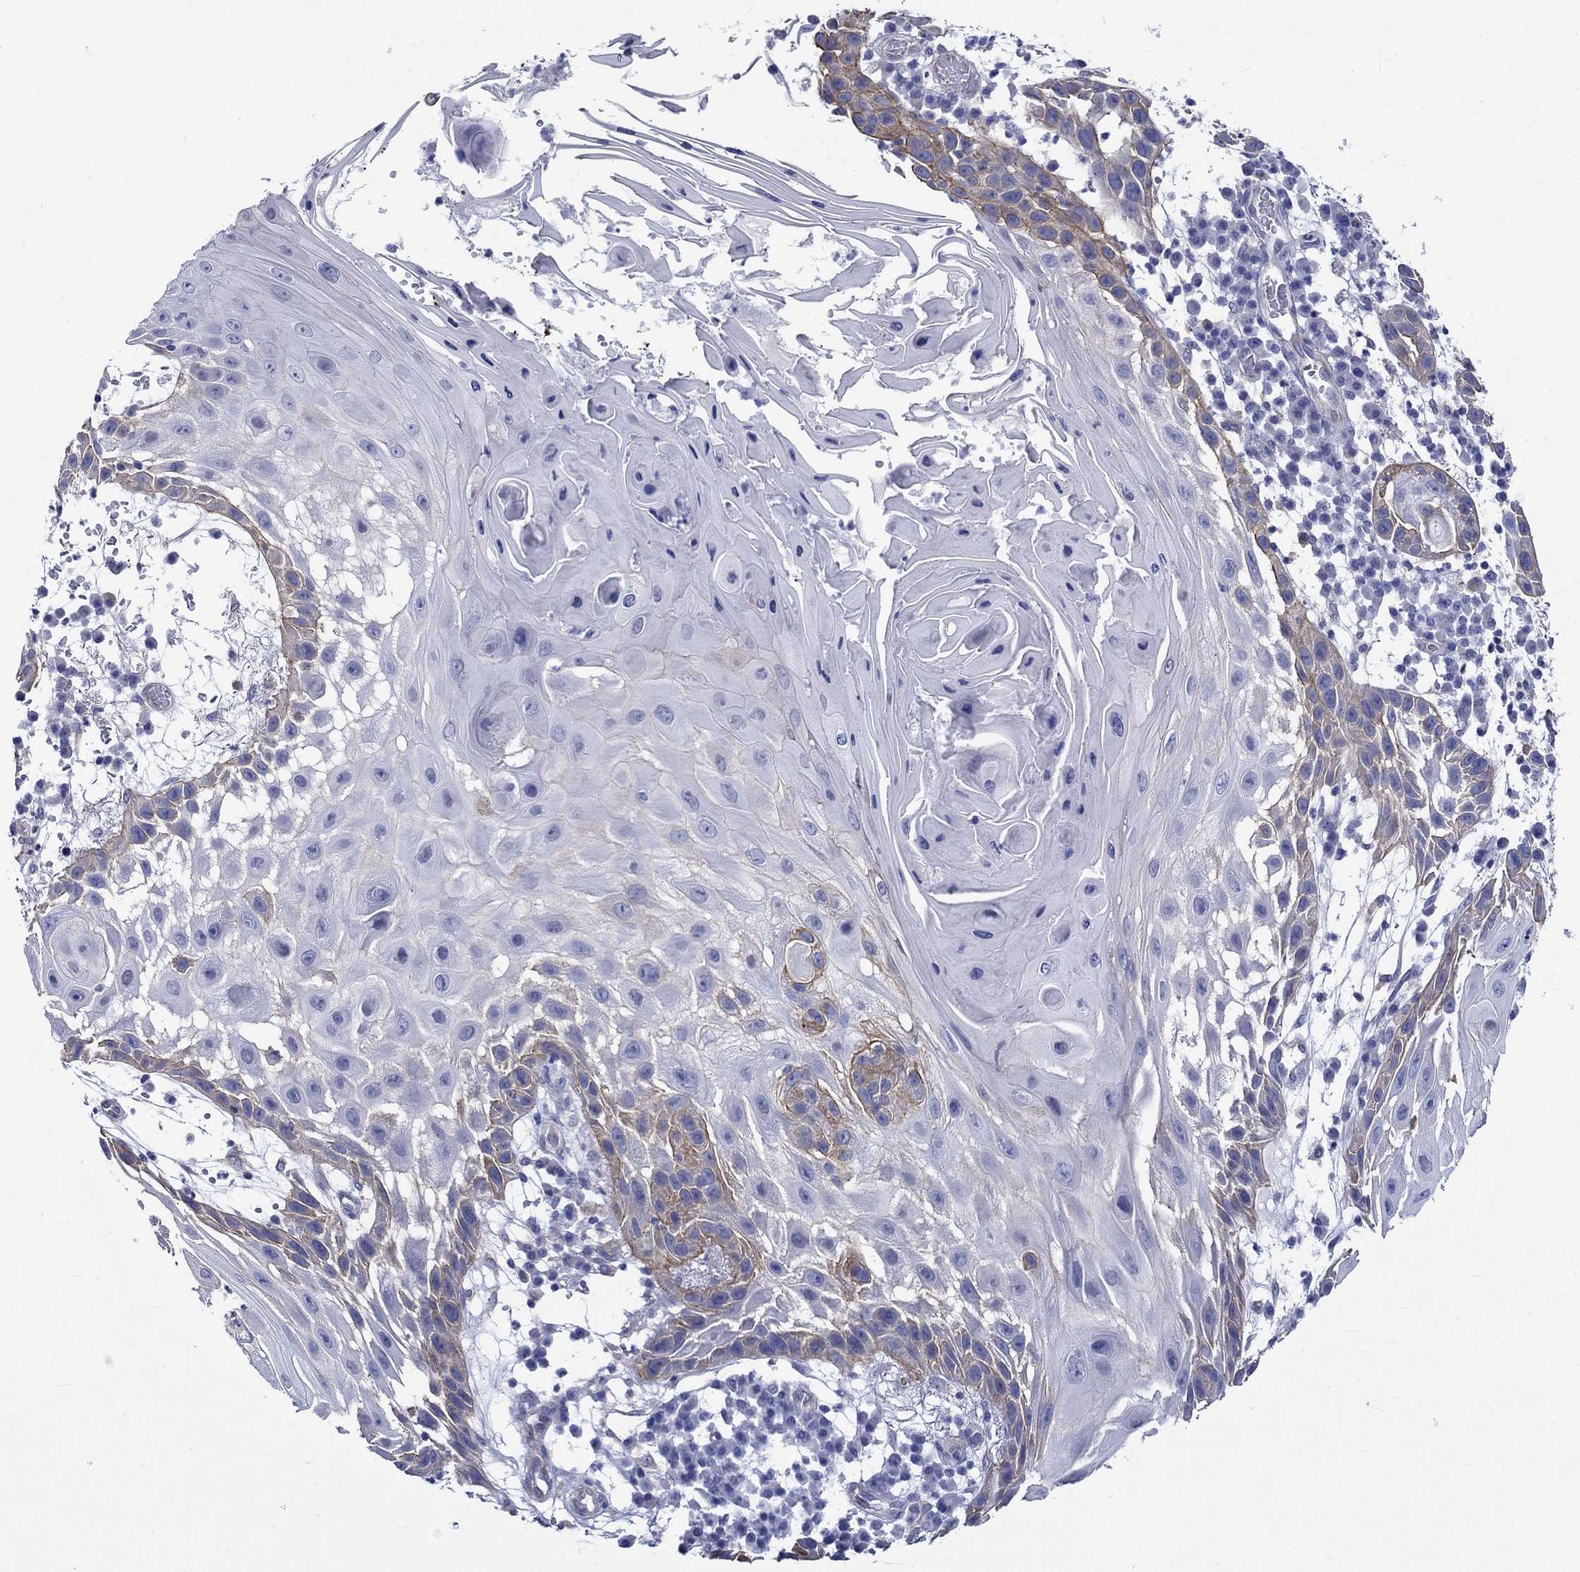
{"staining": {"intensity": "negative", "quantity": "none", "location": "none"}, "tissue": "skin cancer", "cell_type": "Tumor cells", "image_type": "cancer", "snomed": [{"axis": "morphology", "description": "Normal tissue, NOS"}, {"axis": "morphology", "description": "Squamous cell carcinoma, NOS"}, {"axis": "topography", "description": "Skin"}], "caption": "Photomicrograph shows no significant protein positivity in tumor cells of skin squamous cell carcinoma.", "gene": "SH2D7", "patient": {"sex": "male", "age": 79}}